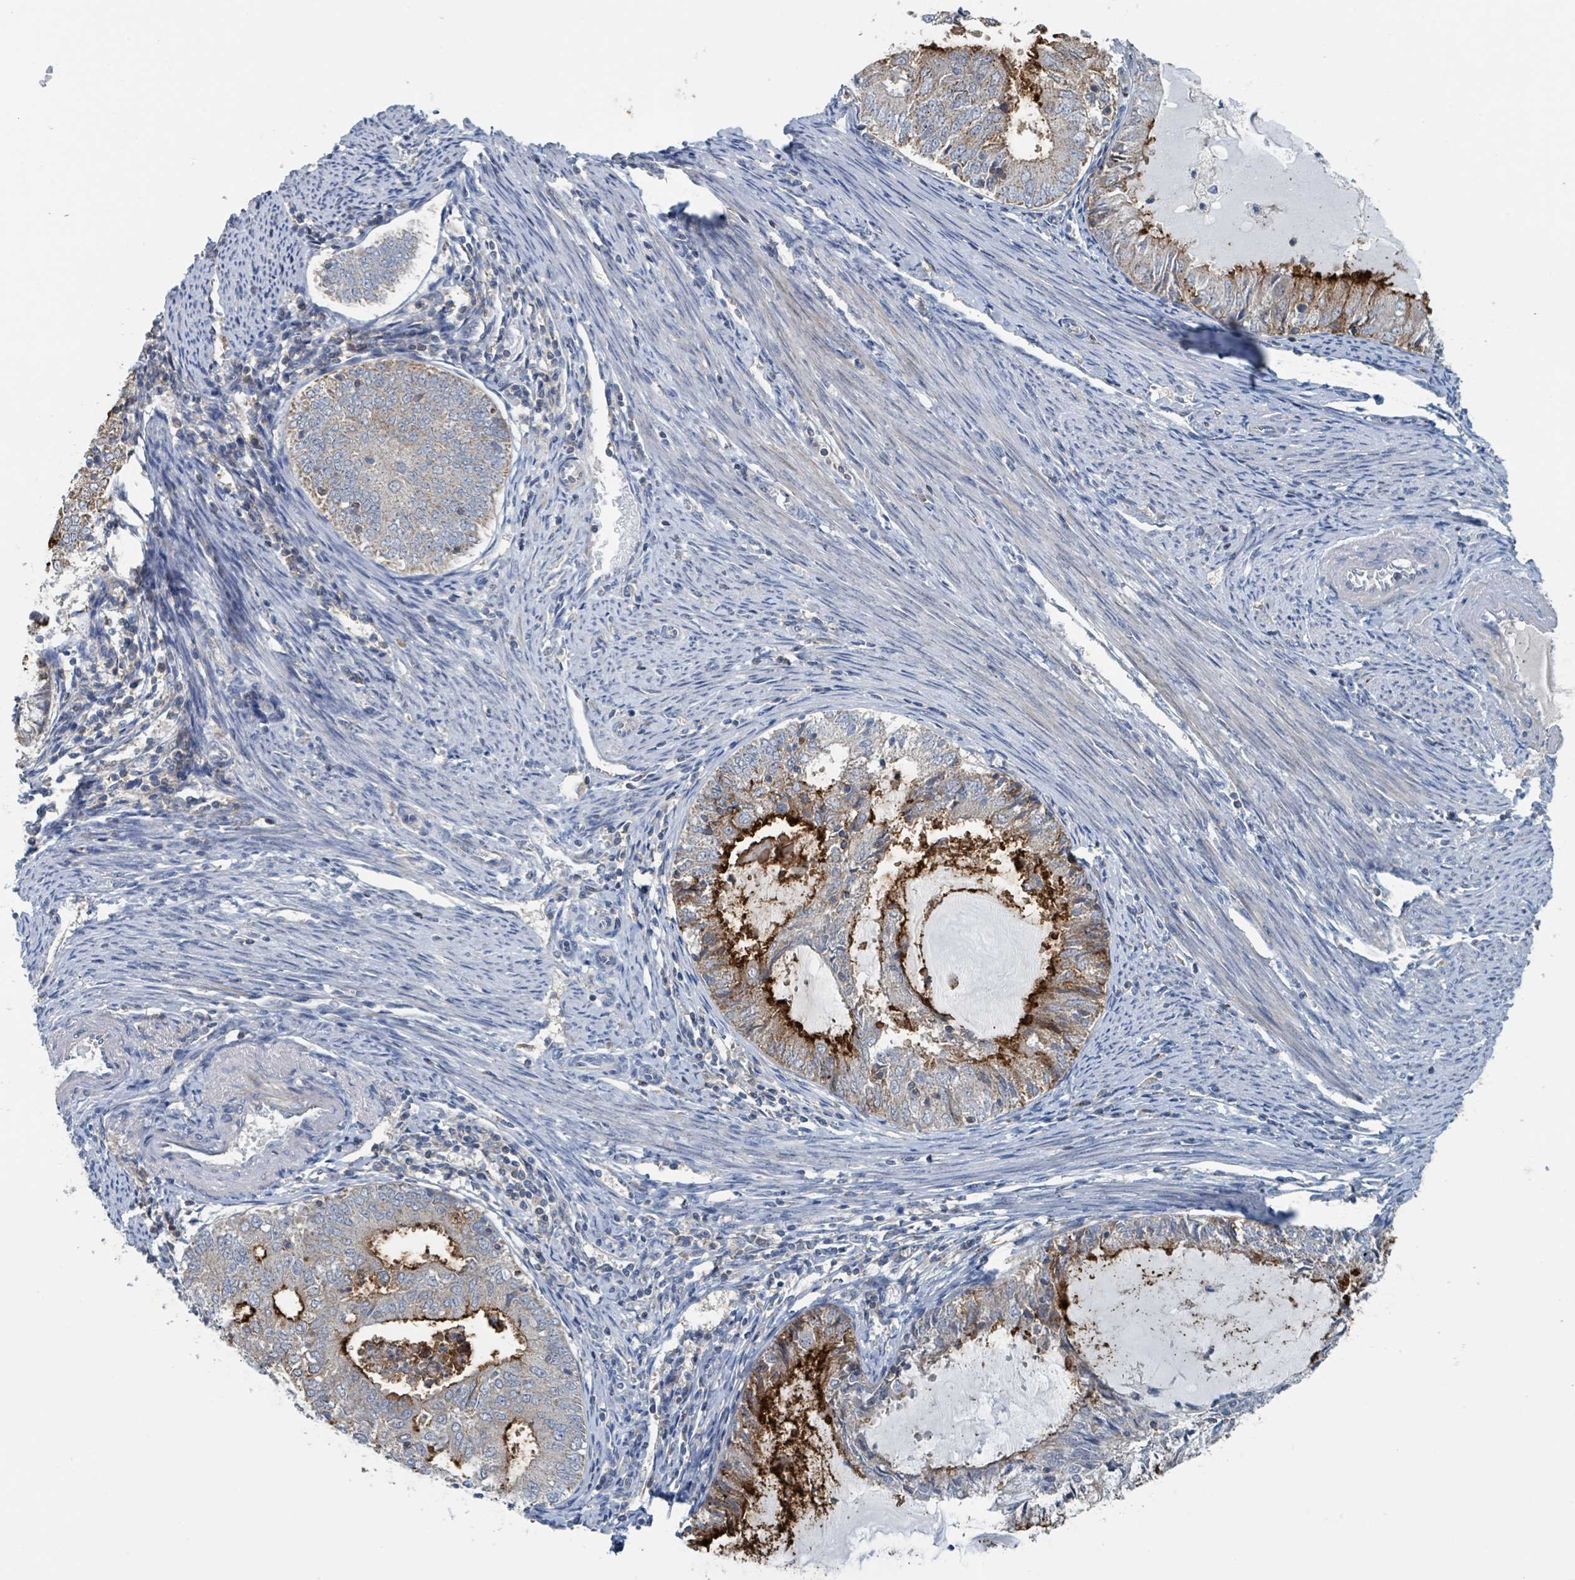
{"staining": {"intensity": "strong", "quantity": "<25%", "location": "cytoplasmic/membranous"}, "tissue": "endometrial cancer", "cell_type": "Tumor cells", "image_type": "cancer", "snomed": [{"axis": "morphology", "description": "Adenocarcinoma, NOS"}, {"axis": "topography", "description": "Endometrium"}], "caption": "Human endometrial adenocarcinoma stained with a protein marker shows strong staining in tumor cells.", "gene": "ACBD4", "patient": {"sex": "female", "age": 57}}